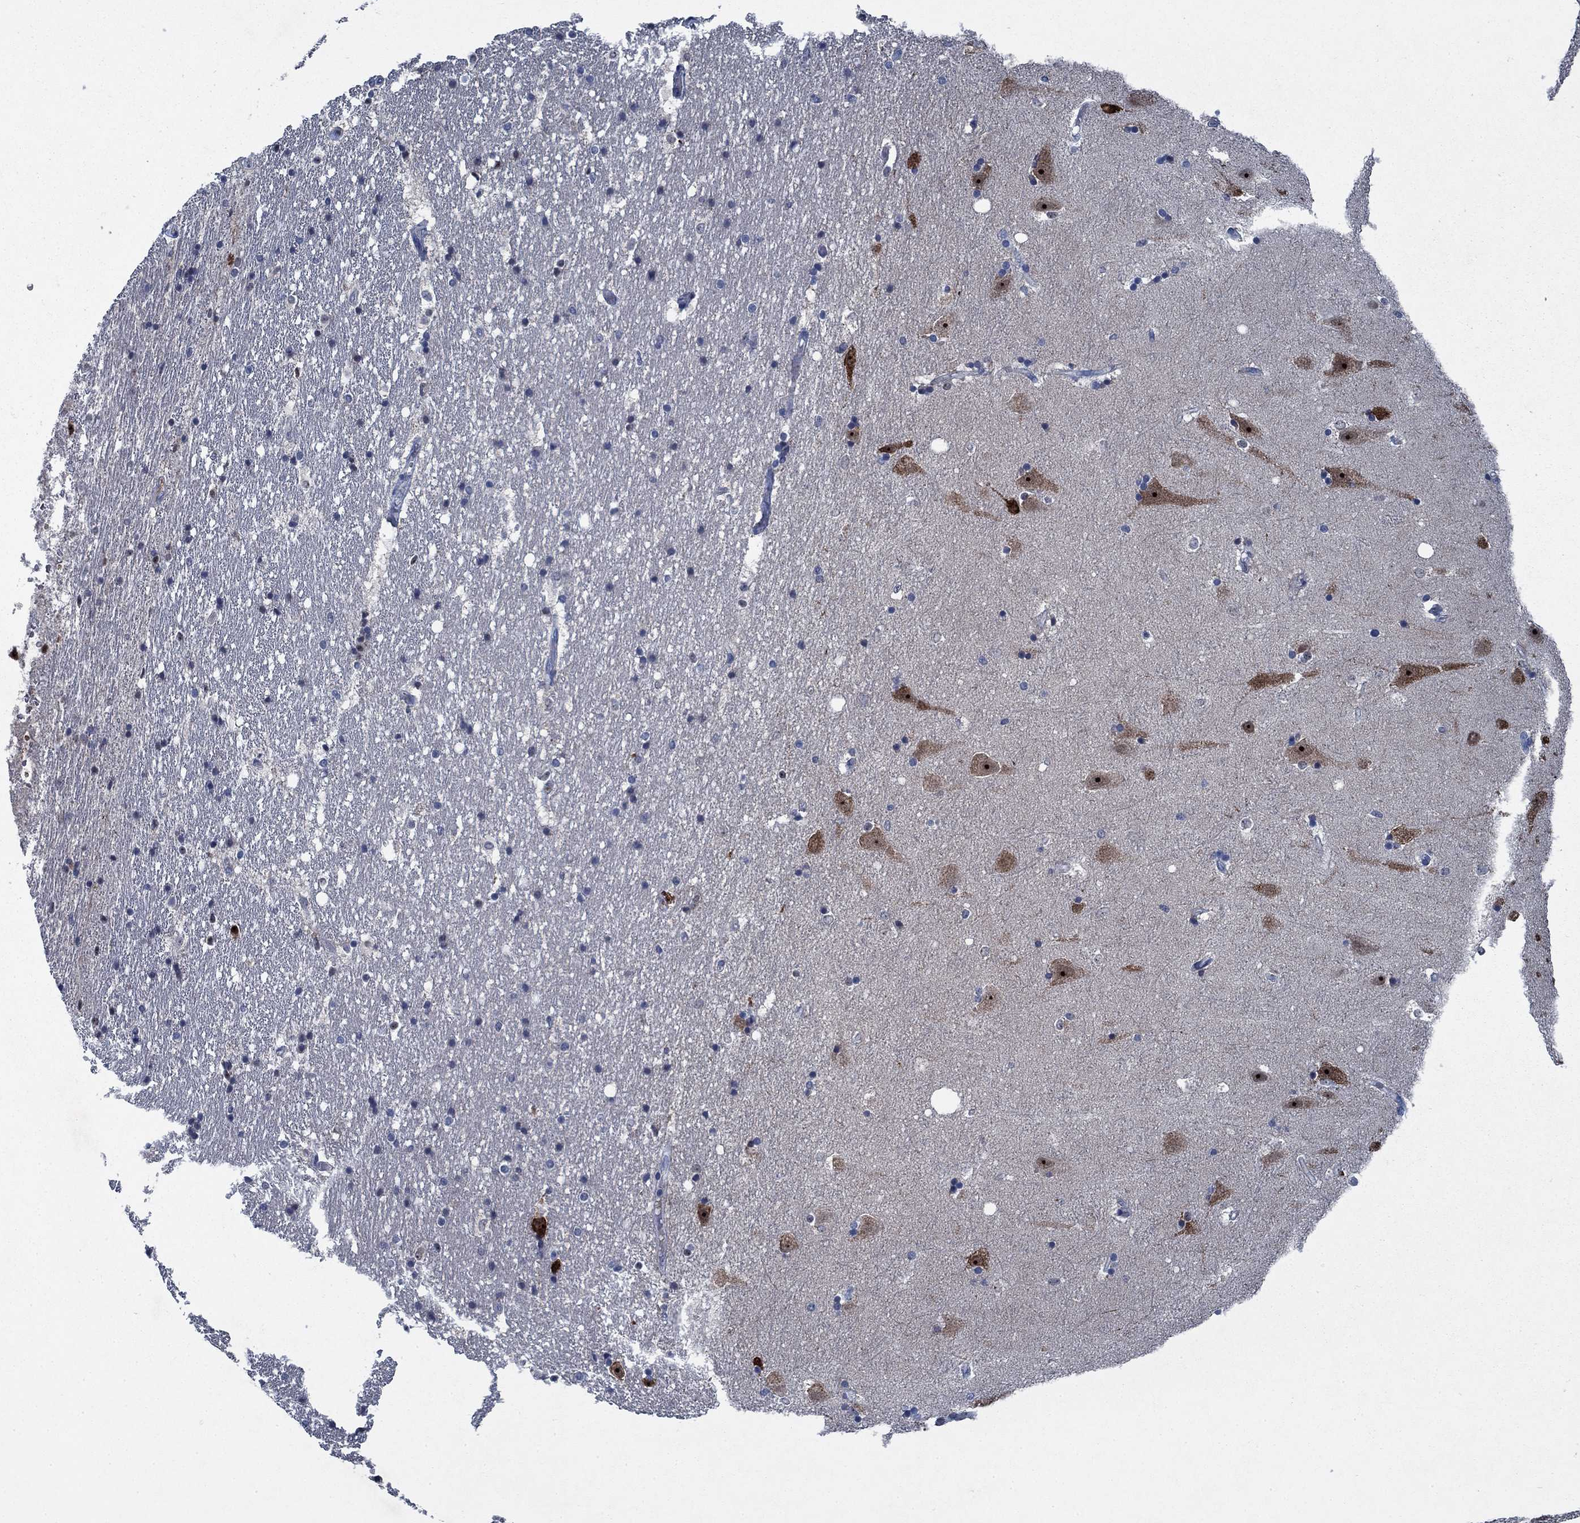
{"staining": {"intensity": "negative", "quantity": "none", "location": "none"}, "tissue": "hippocampus", "cell_type": "Glial cells", "image_type": "normal", "snomed": [{"axis": "morphology", "description": "Normal tissue, NOS"}, {"axis": "topography", "description": "Hippocampus"}], "caption": "Immunohistochemical staining of unremarkable human hippocampus exhibits no significant positivity in glial cells. (Immunohistochemistry (ihc), brightfield microscopy, high magnification).", "gene": "PNMA8A", "patient": {"sex": "male", "age": 49}}